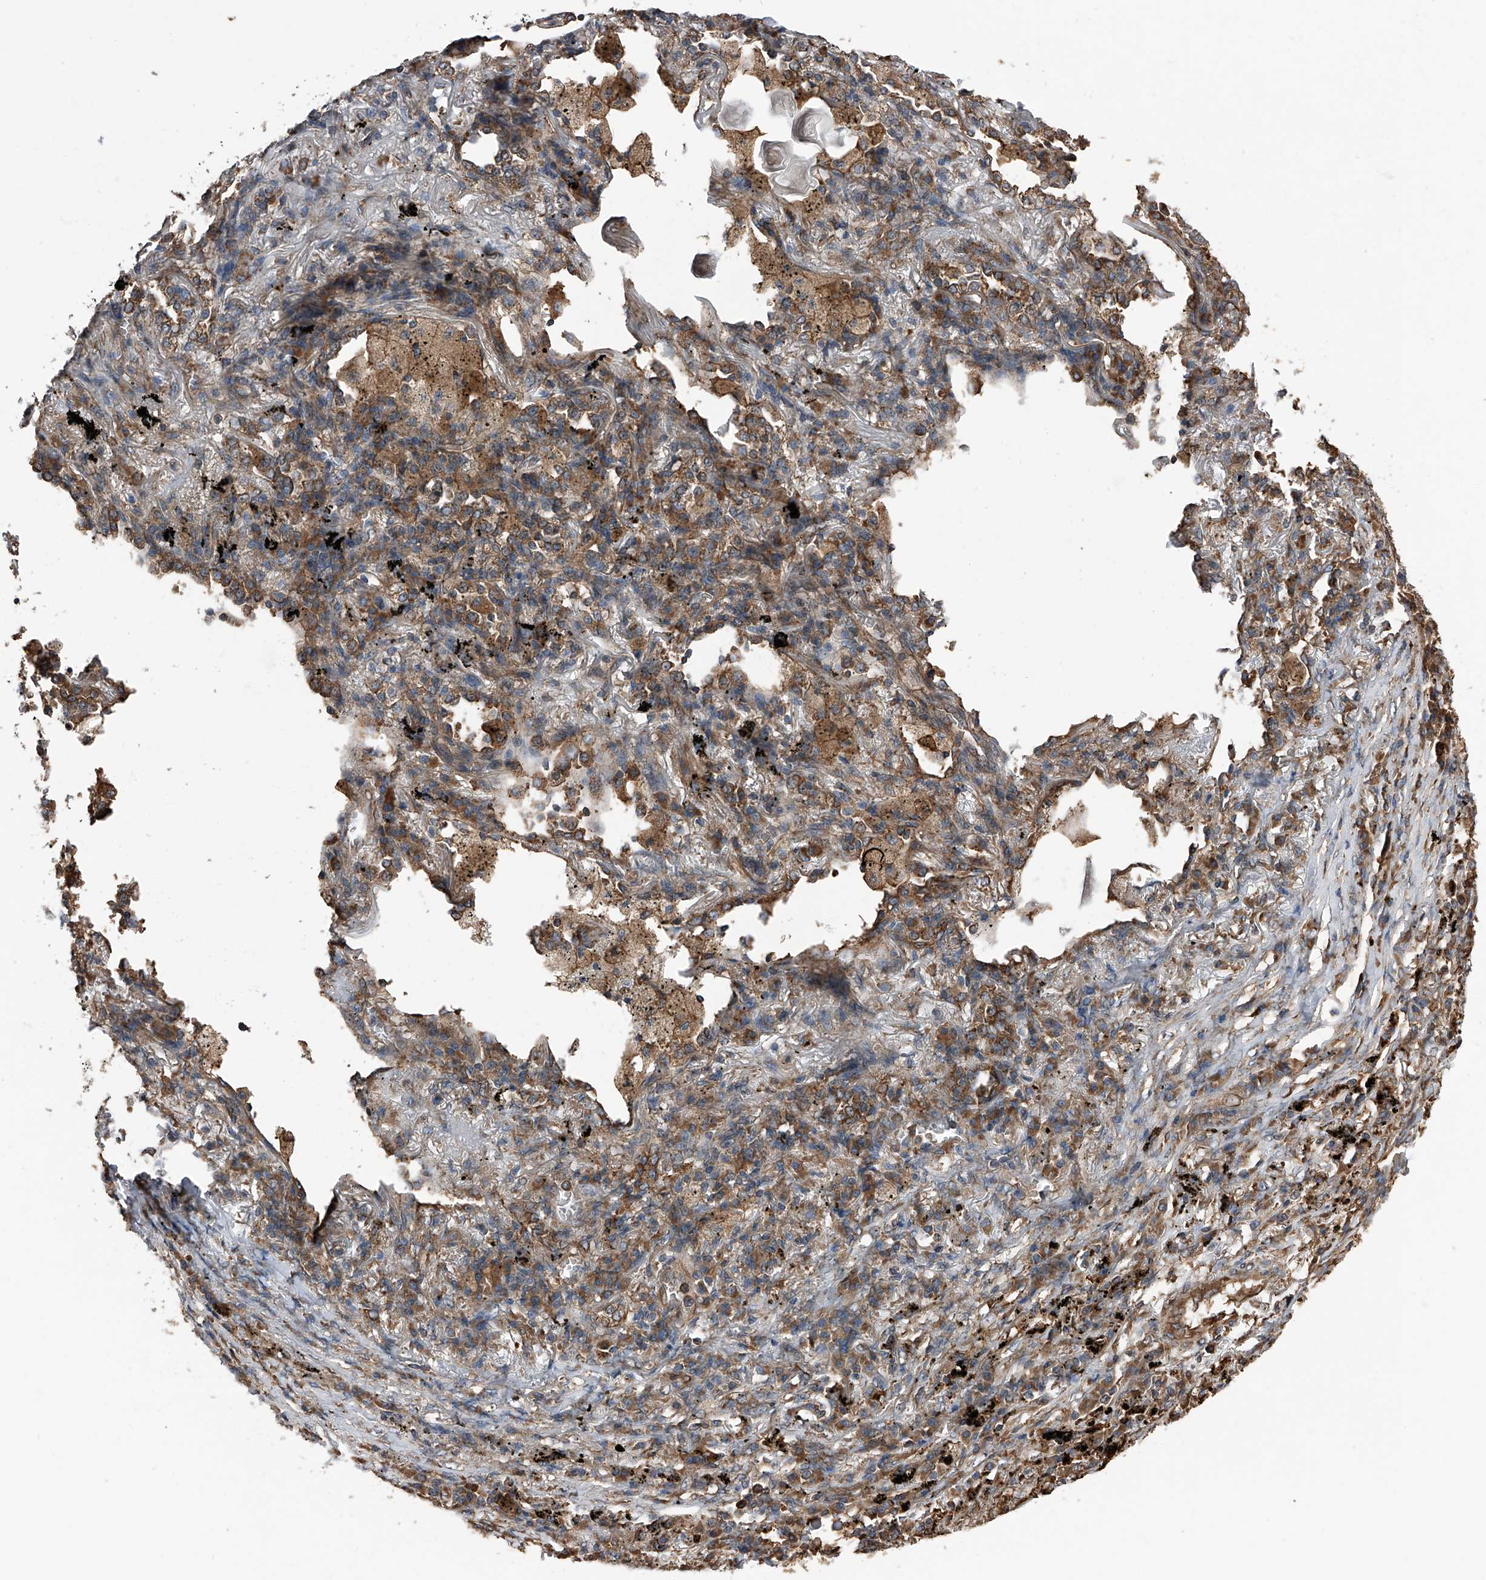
{"staining": {"intensity": "moderate", "quantity": "<25%", "location": "cytoplasmic/membranous"}, "tissue": "lung cancer", "cell_type": "Tumor cells", "image_type": "cancer", "snomed": [{"axis": "morphology", "description": "Squamous cell carcinoma, NOS"}, {"axis": "topography", "description": "Lung"}], "caption": "Immunohistochemical staining of human lung cancer (squamous cell carcinoma) displays moderate cytoplasmic/membranous protein expression in approximately <25% of tumor cells.", "gene": "KCNJ2", "patient": {"sex": "female", "age": 63}}